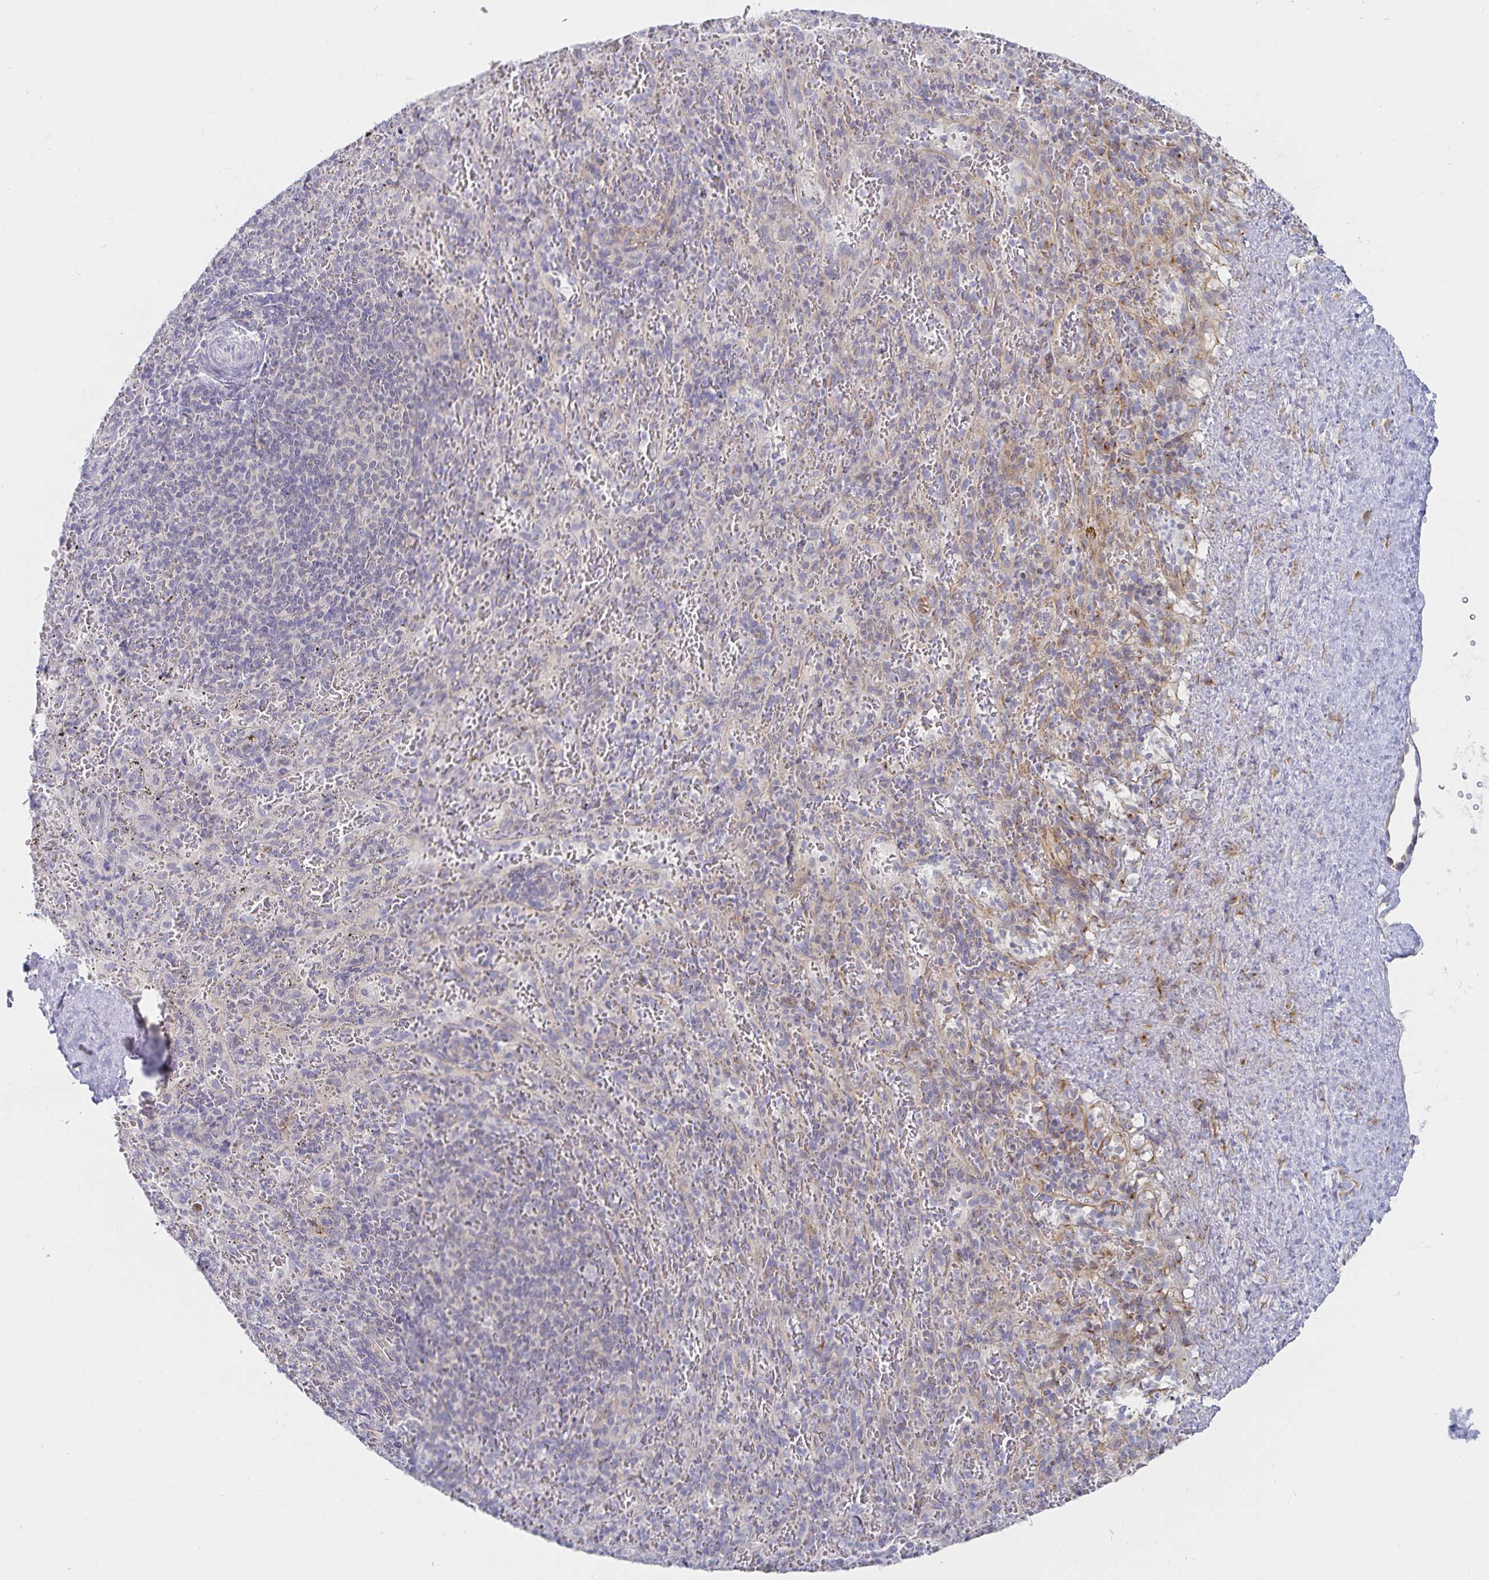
{"staining": {"intensity": "negative", "quantity": "none", "location": "none"}, "tissue": "spleen", "cell_type": "Cells in red pulp", "image_type": "normal", "snomed": [{"axis": "morphology", "description": "Normal tissue, NOS"}, {"axis": "topography", "description": "Spleen"}], "caption": "This histopathology image is of unremarkable spleen stained with immunohistochemistry (IHC) to label a protein in brown with the nuclei are counter-stained blue. There is no staining in cells in red pulp. (IHC, brightfield microscopy, high magnification).", "gene": "SFTPA1", "patient": {"sex": "male", "age": 57}}